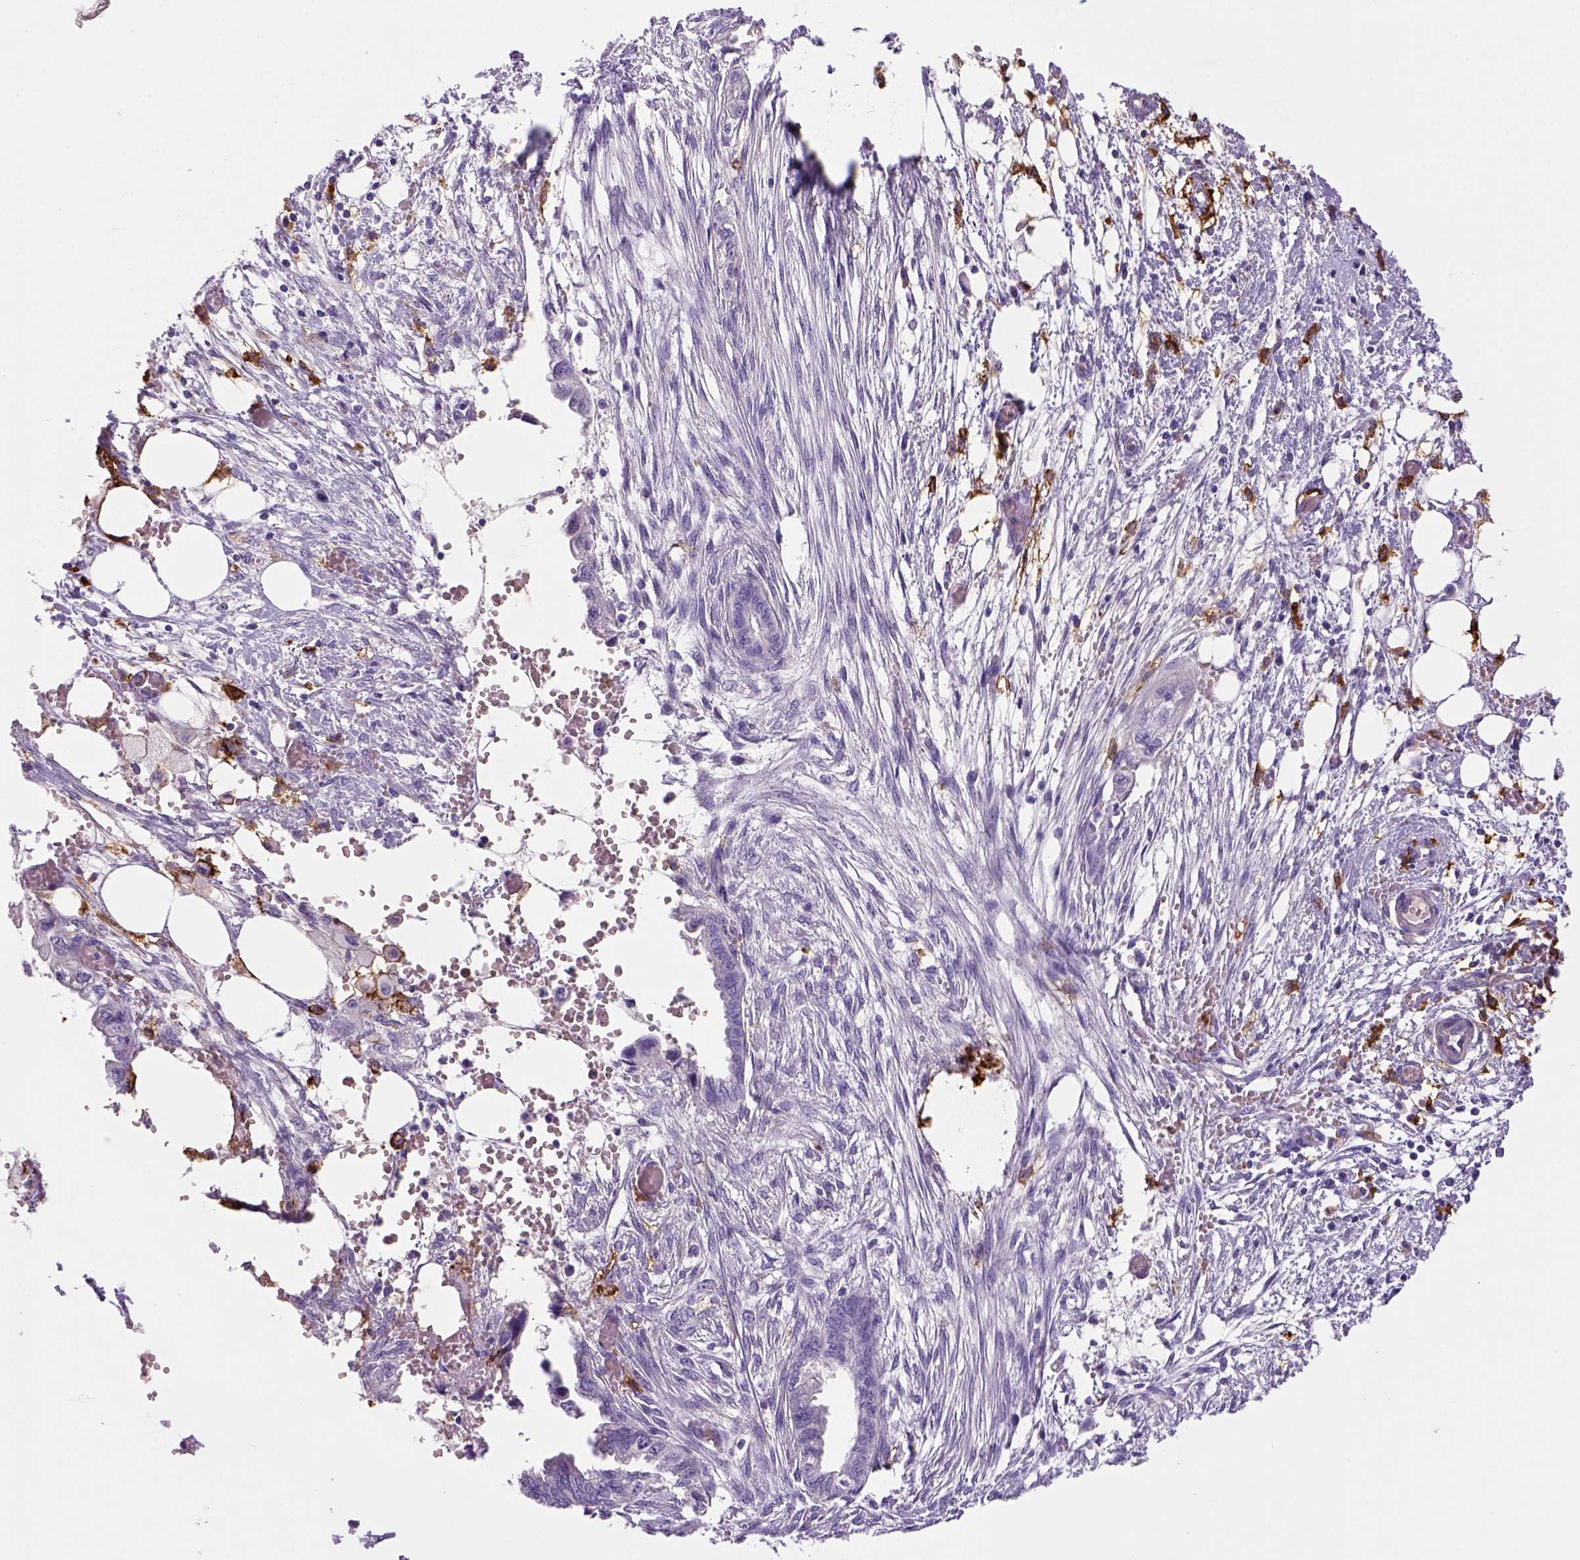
{"staining": {"intensity": "negative", "quantity": "none", "location": "none"}, "tissue": "endometrial cancer", "cell_type": "Tumor cells", "image_type": "cancer", "snomed": [{"axis": "morphology", "description": "Adenocarcinoma, NOS"}, {"axis": "morphology", "description": "Adenocarcinoma, metastatic, NOS"}, {"axis": "topography", "description": "Adipose tissue"}, {"axis": "topography", "description": "Endometrium"}], "caption": "Tumor cells show no significant expression in endometrial cancer.", "gene": "CD14", "patient": {"sex": "female", "age": 67}}